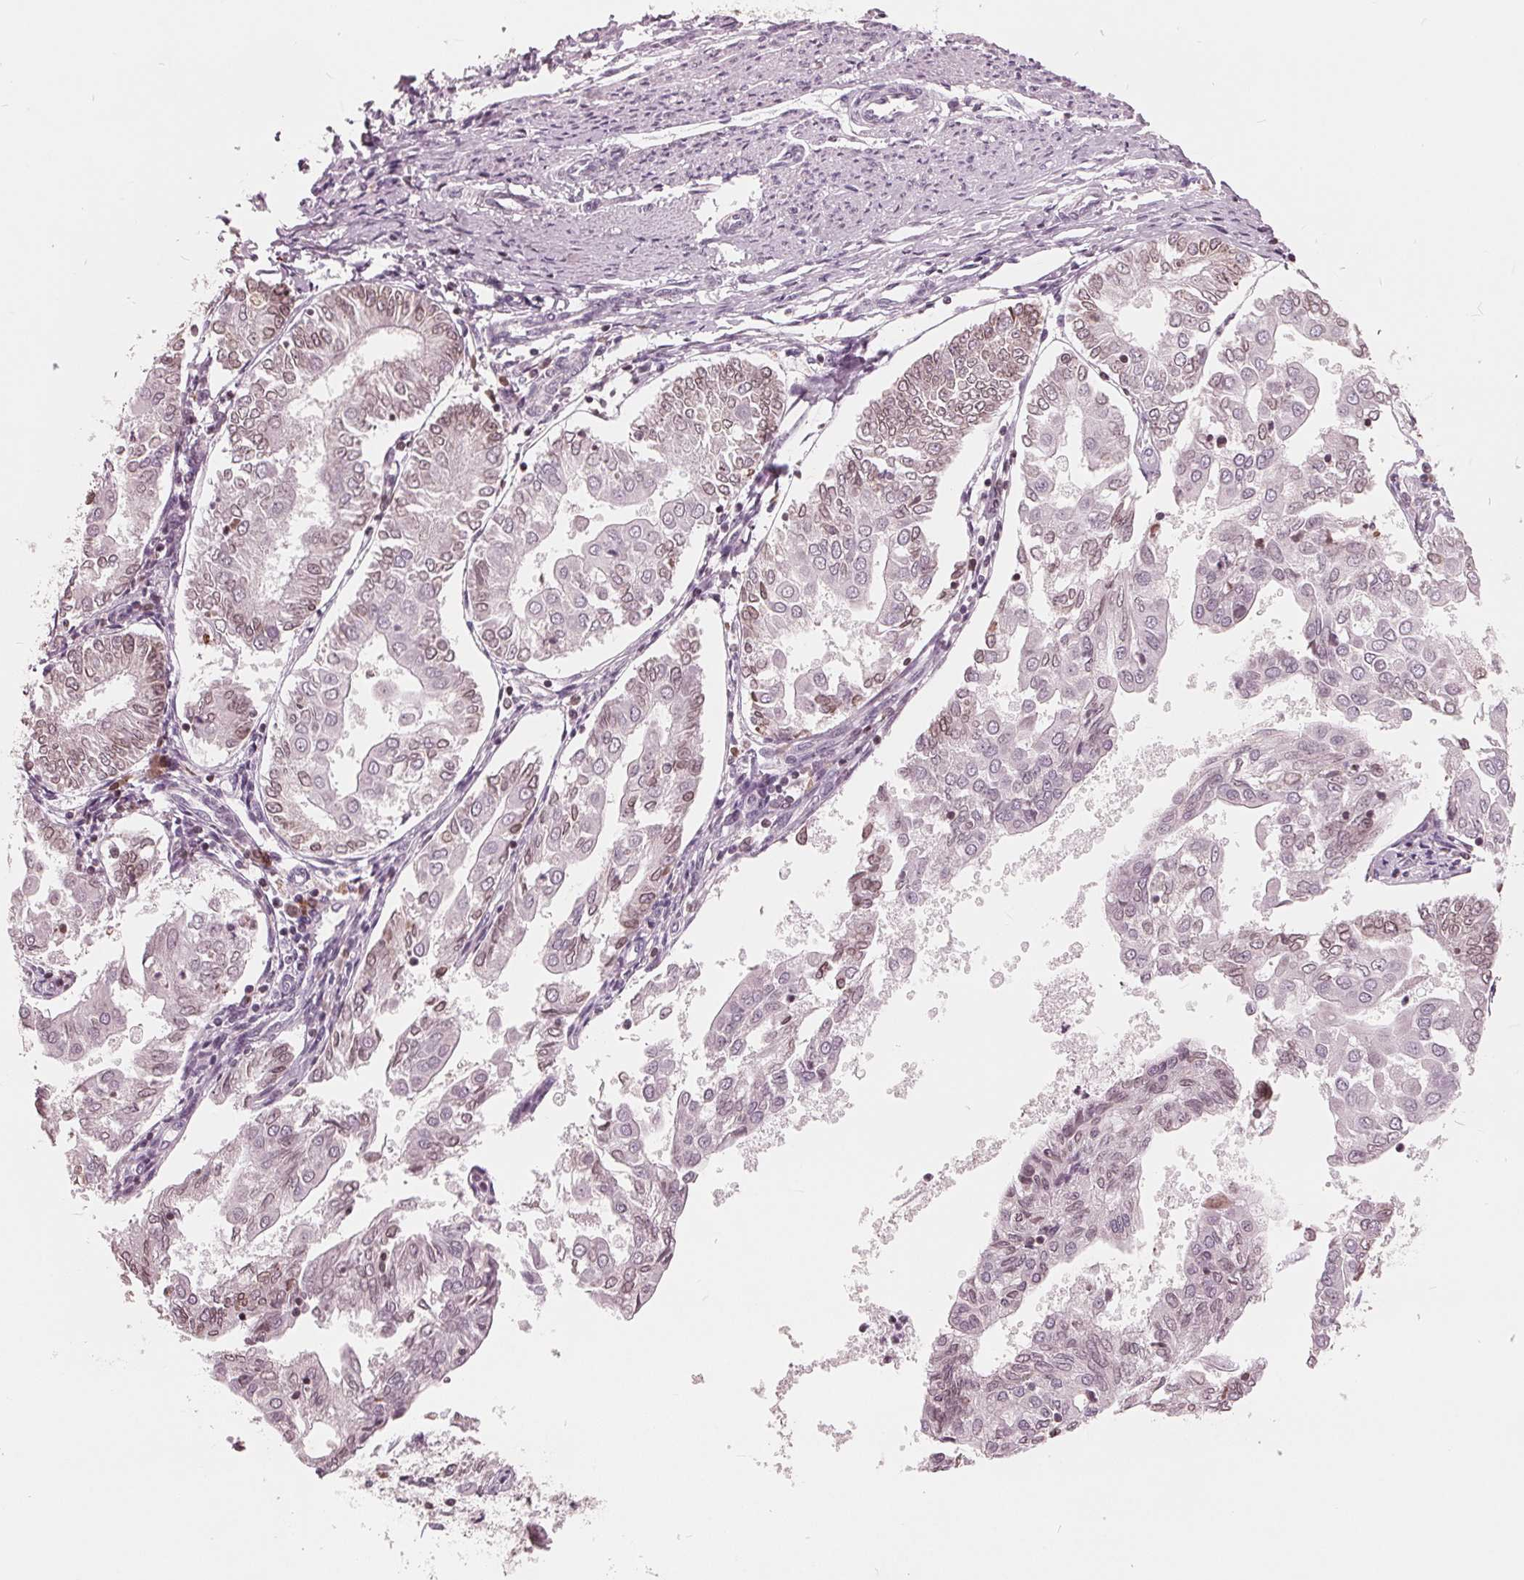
{"staining": {"intensity": "moderate", "quantity": "<25%", "location": "cytoplasmic/membranous,nuclear"}, "tissue": "endometrial cancer", "cell_type": "Tumor cells", "image_type": "cancer", "snomed": [{"axis": "morphology", "description": "Adenocarcinoma, NOS"}, {"axis": "topography", "description": "Endometrium"}], "caption": "Immunohistochemistry (IHC) photomicrograph of human endometrial adenocarcinoma stained for a protein (brown), which reveals low levels of moderate cytoplasmic/membranous and nuclear expression in approximately <25% of tumor cells.", "gene": "NUP210", "patient": {"sex": "female", "age": 68}}